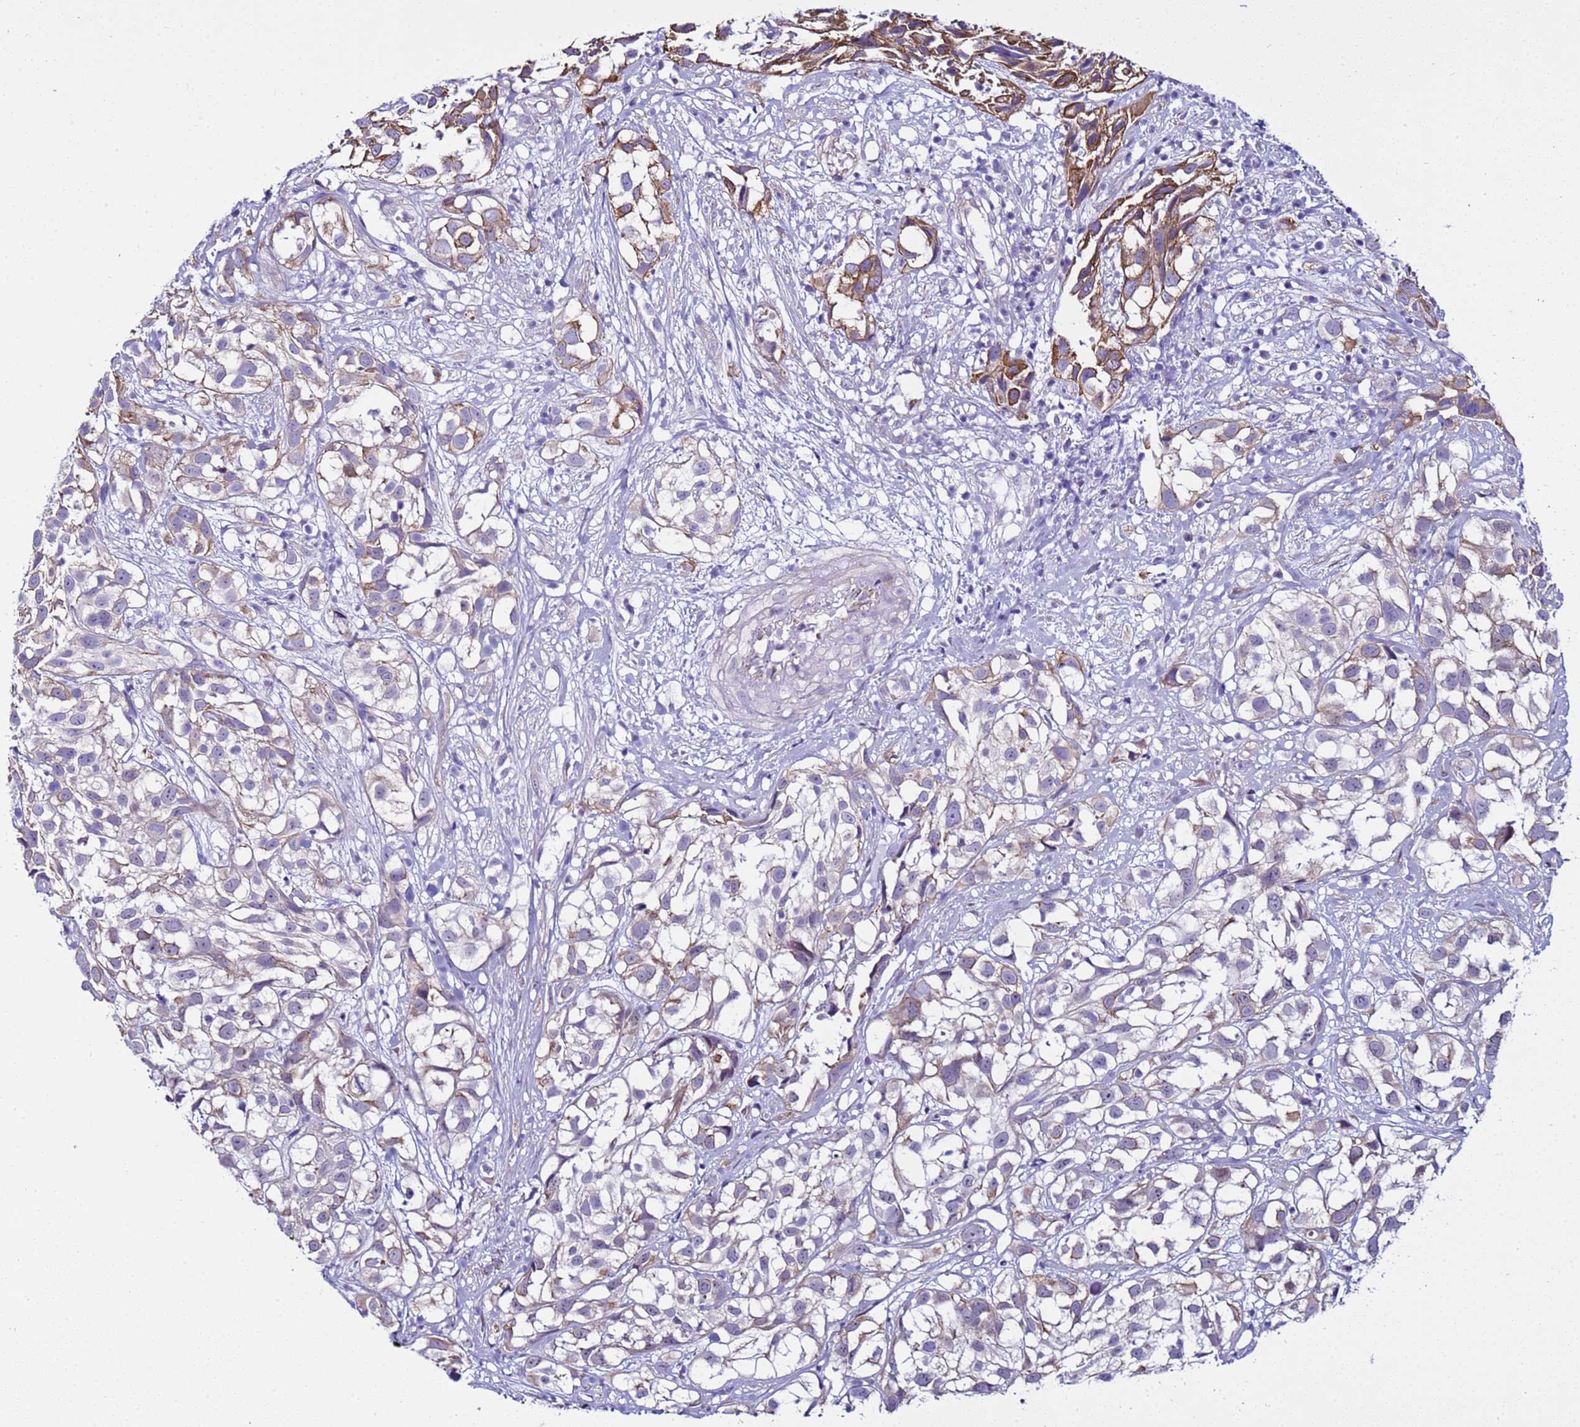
{"staining": {"intensity": "moderate", "quantity": "<25%", "location": "cytoplasmic/membranous"}, "tissue": "urothelial cancer", "cell_type": "Tumor cells", "image_type": "cancer", "snomed": [{"axis": "morphology", "description": "Urothelial carcinoma, High grade"}, {"axis": "topography", "description": "Urinary bladder"}], "caption": "Immunohistochemical staining of urothelial cancer displays low levels of moderate cytoplasmic/membranous protein expression in approximately <25% of tumor cells. Using DAB (3,3'-diaminobenzidine) (brown) and hematoxylin (blue) stains, captured at high magnification using brightfield microscopy.", "gene": "LRRC10B", "patient": {"sex": "male", "age": 56}}